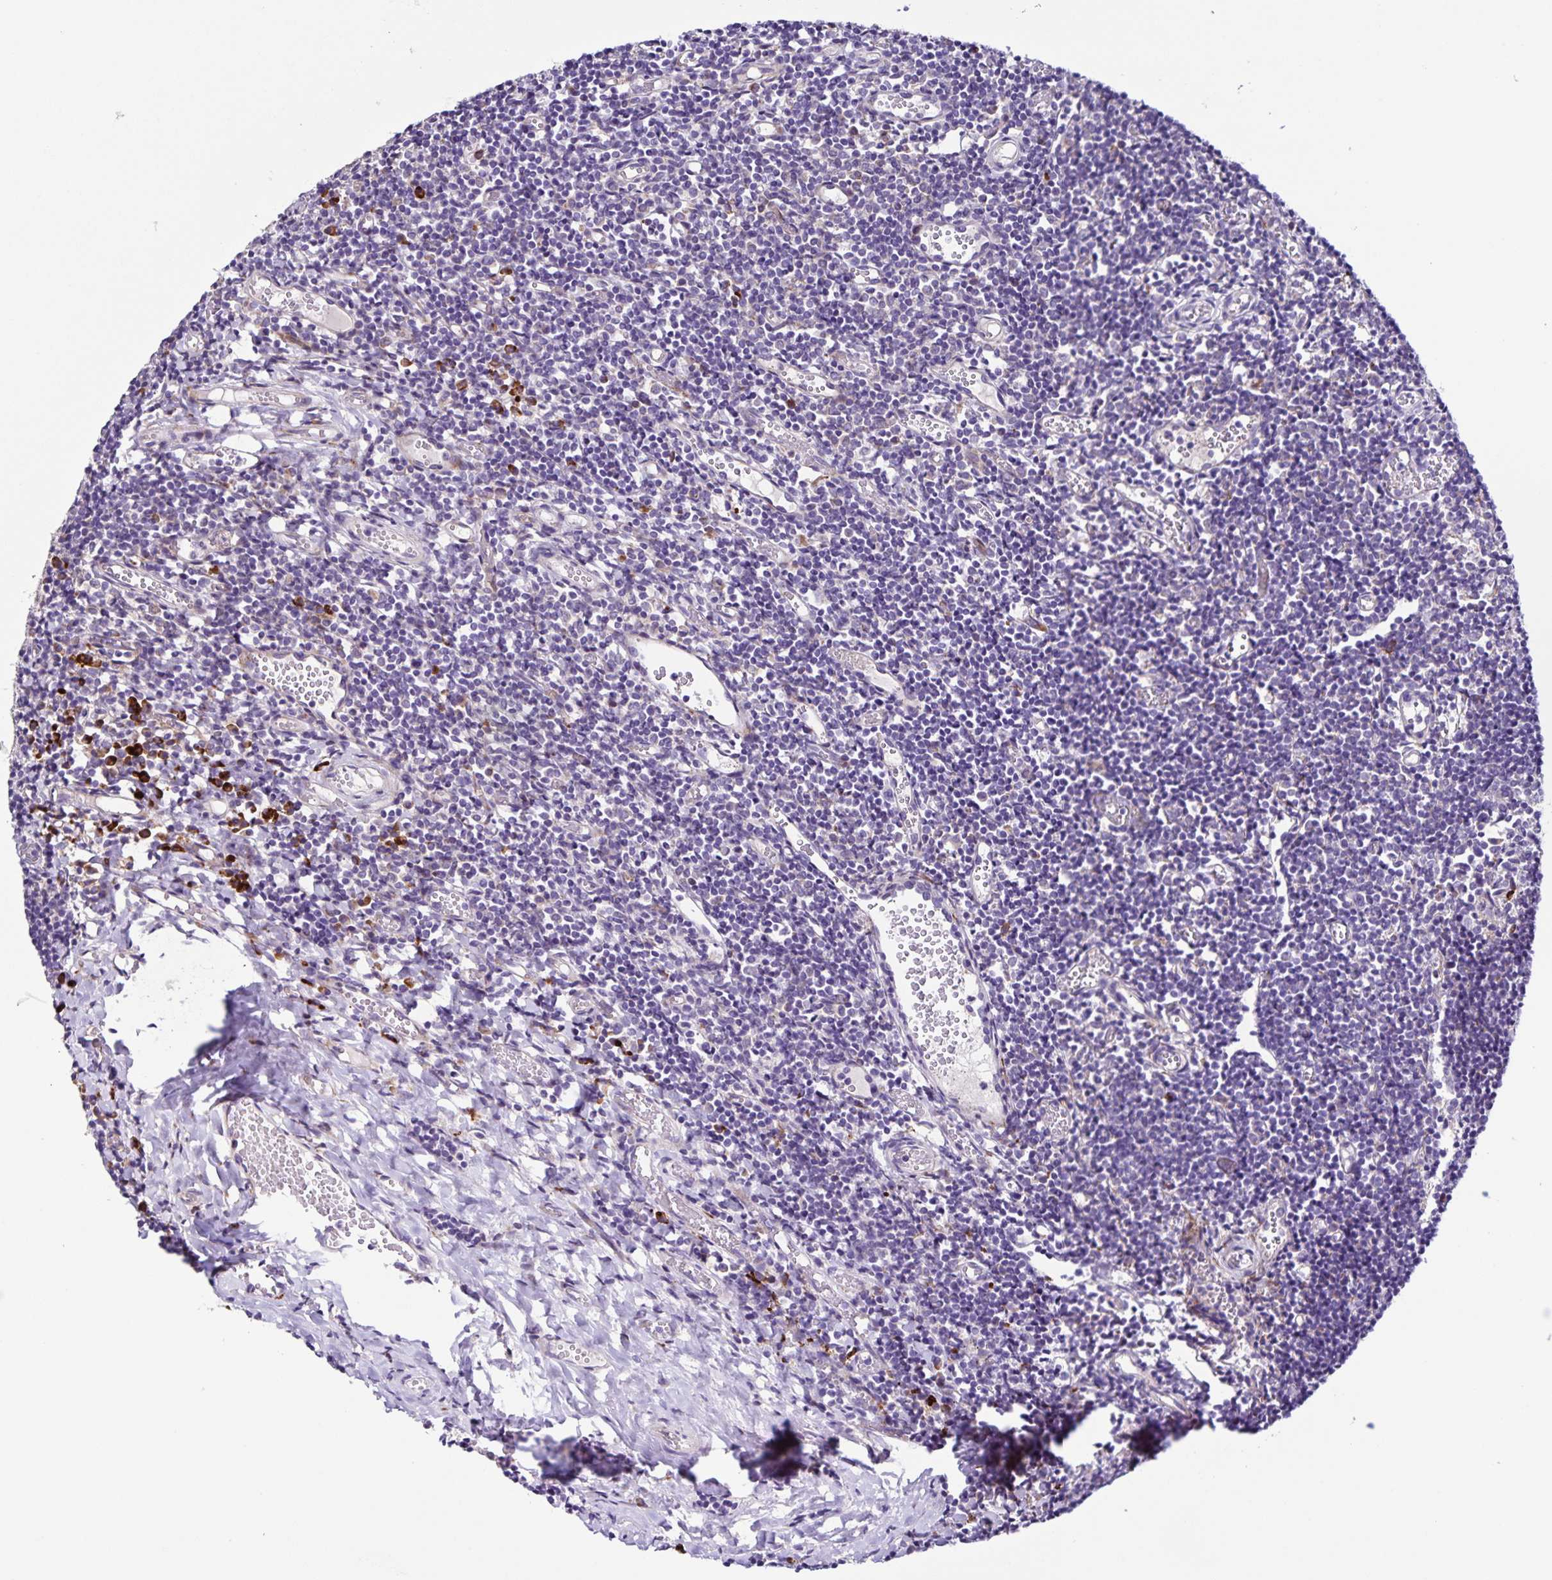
{"staining": {"intensity": "strong", "quantity": "<25%", "location": "cytoplasmic/membranous"}, "tissue": "tonsil", "cell_type": "Germinal center cells", "image_type": "normal", "snomed": [{"axis": "morphology", "description": "Normal tissue, NOS"}, {"axis": "topography", "description": "Tonsil"}], "caption": "Immunohistochemistry of normal human tonsil reveals medium levels of strong cytoplasmic/membranous staining in approximately <25% of germinal center cells.", "gene": "OSBPL5", "patient": {"sex": "female", "age": 10}}